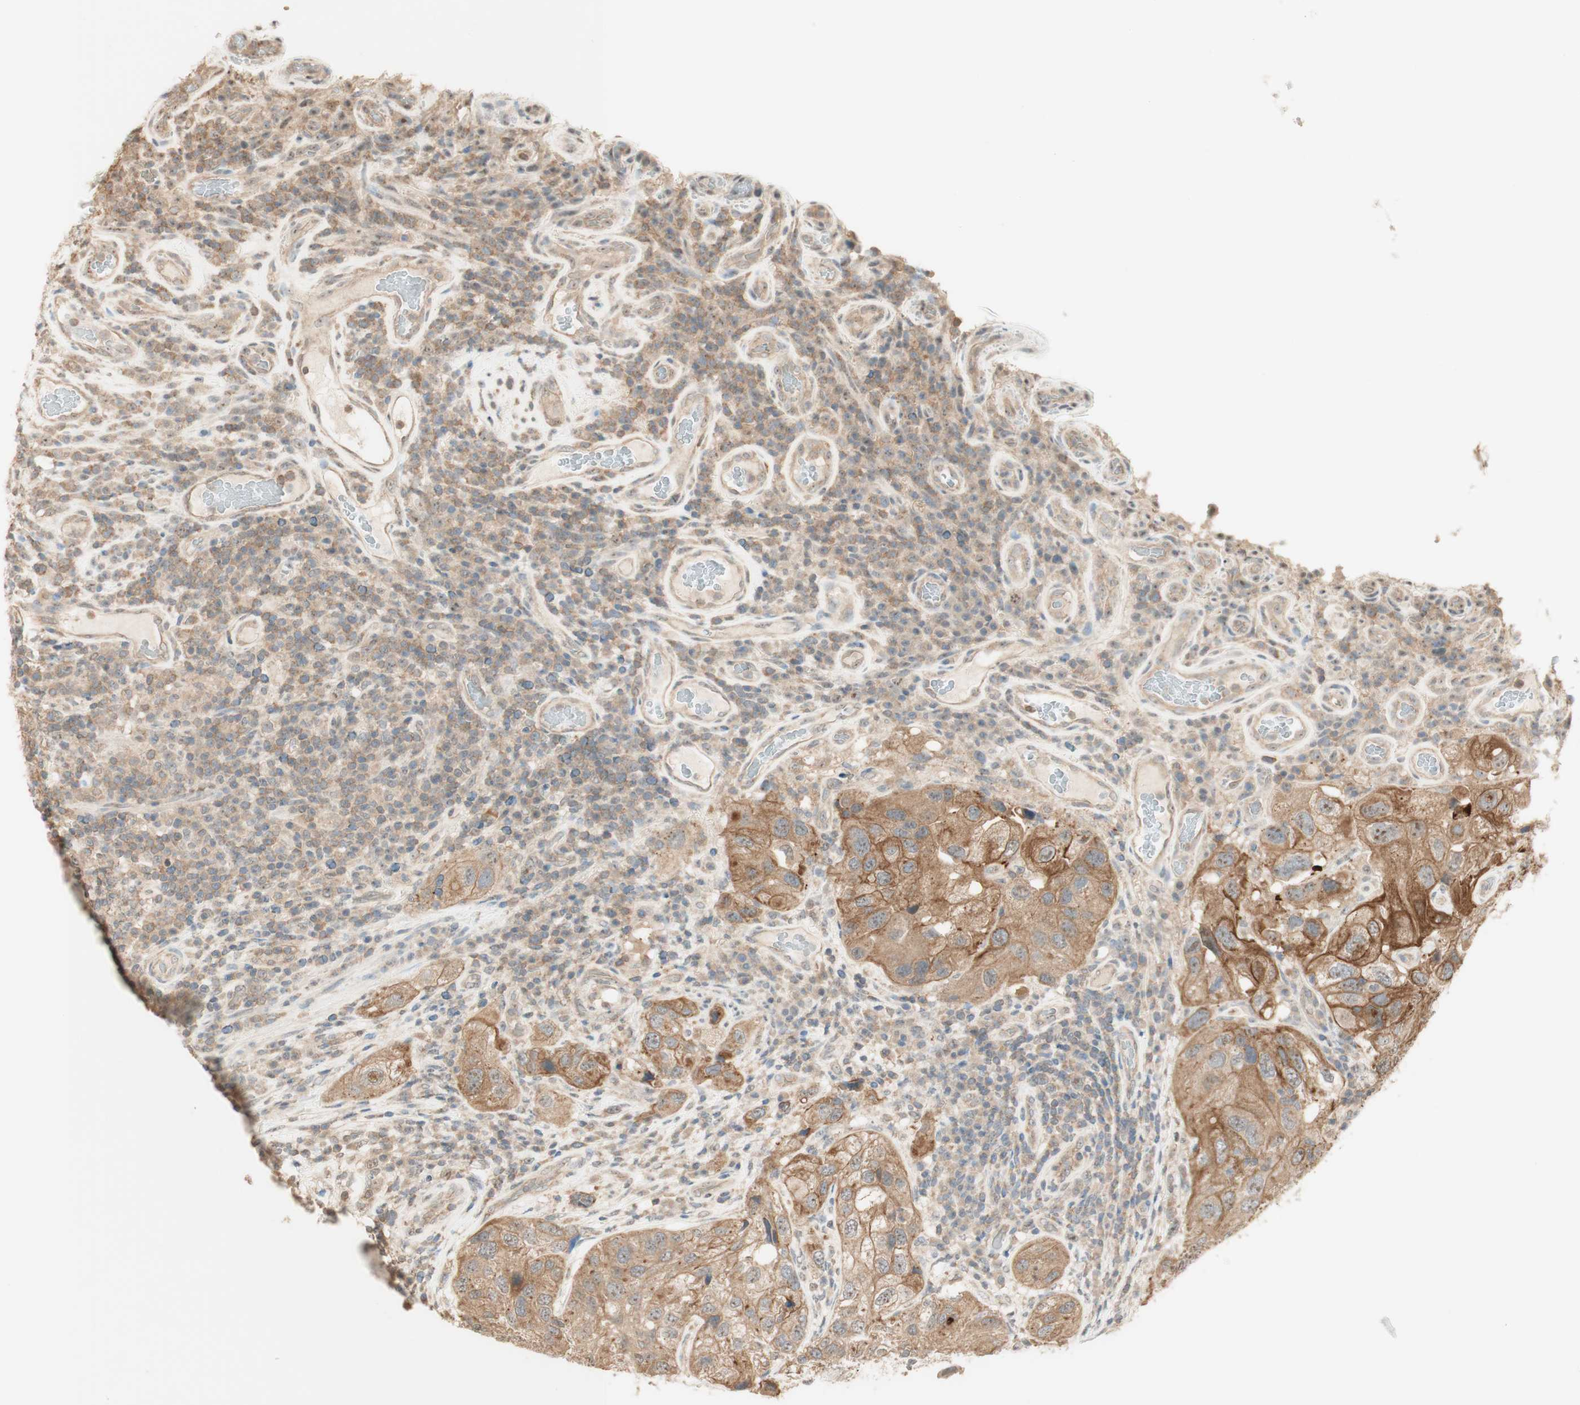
{"staining": {"intensity": "moderate", "quantity": ">75%", "location": "cytoplasmic/membranous"}, "tissue": "urothelial cancer", "cell_type": "Tumor cells", "image_type": "cancer", "snomed": [{"axis": "morphology", "description": "Urothelial carcinoma, High grade"}, {"axis": "topography", "description": "Urinary bladder"}], "caption": "IHC image of neoplastic tissue: urothelial cancer stained using immunohistochemistry shows medium levels of moderate protein expression localized specifically in the cytoplasmic/membranous of tumor cells, appearing as a cytoplasmic/membranous brown color.", "gene": "SPINT2", "patient": {"sex": "female", "age": 64}}